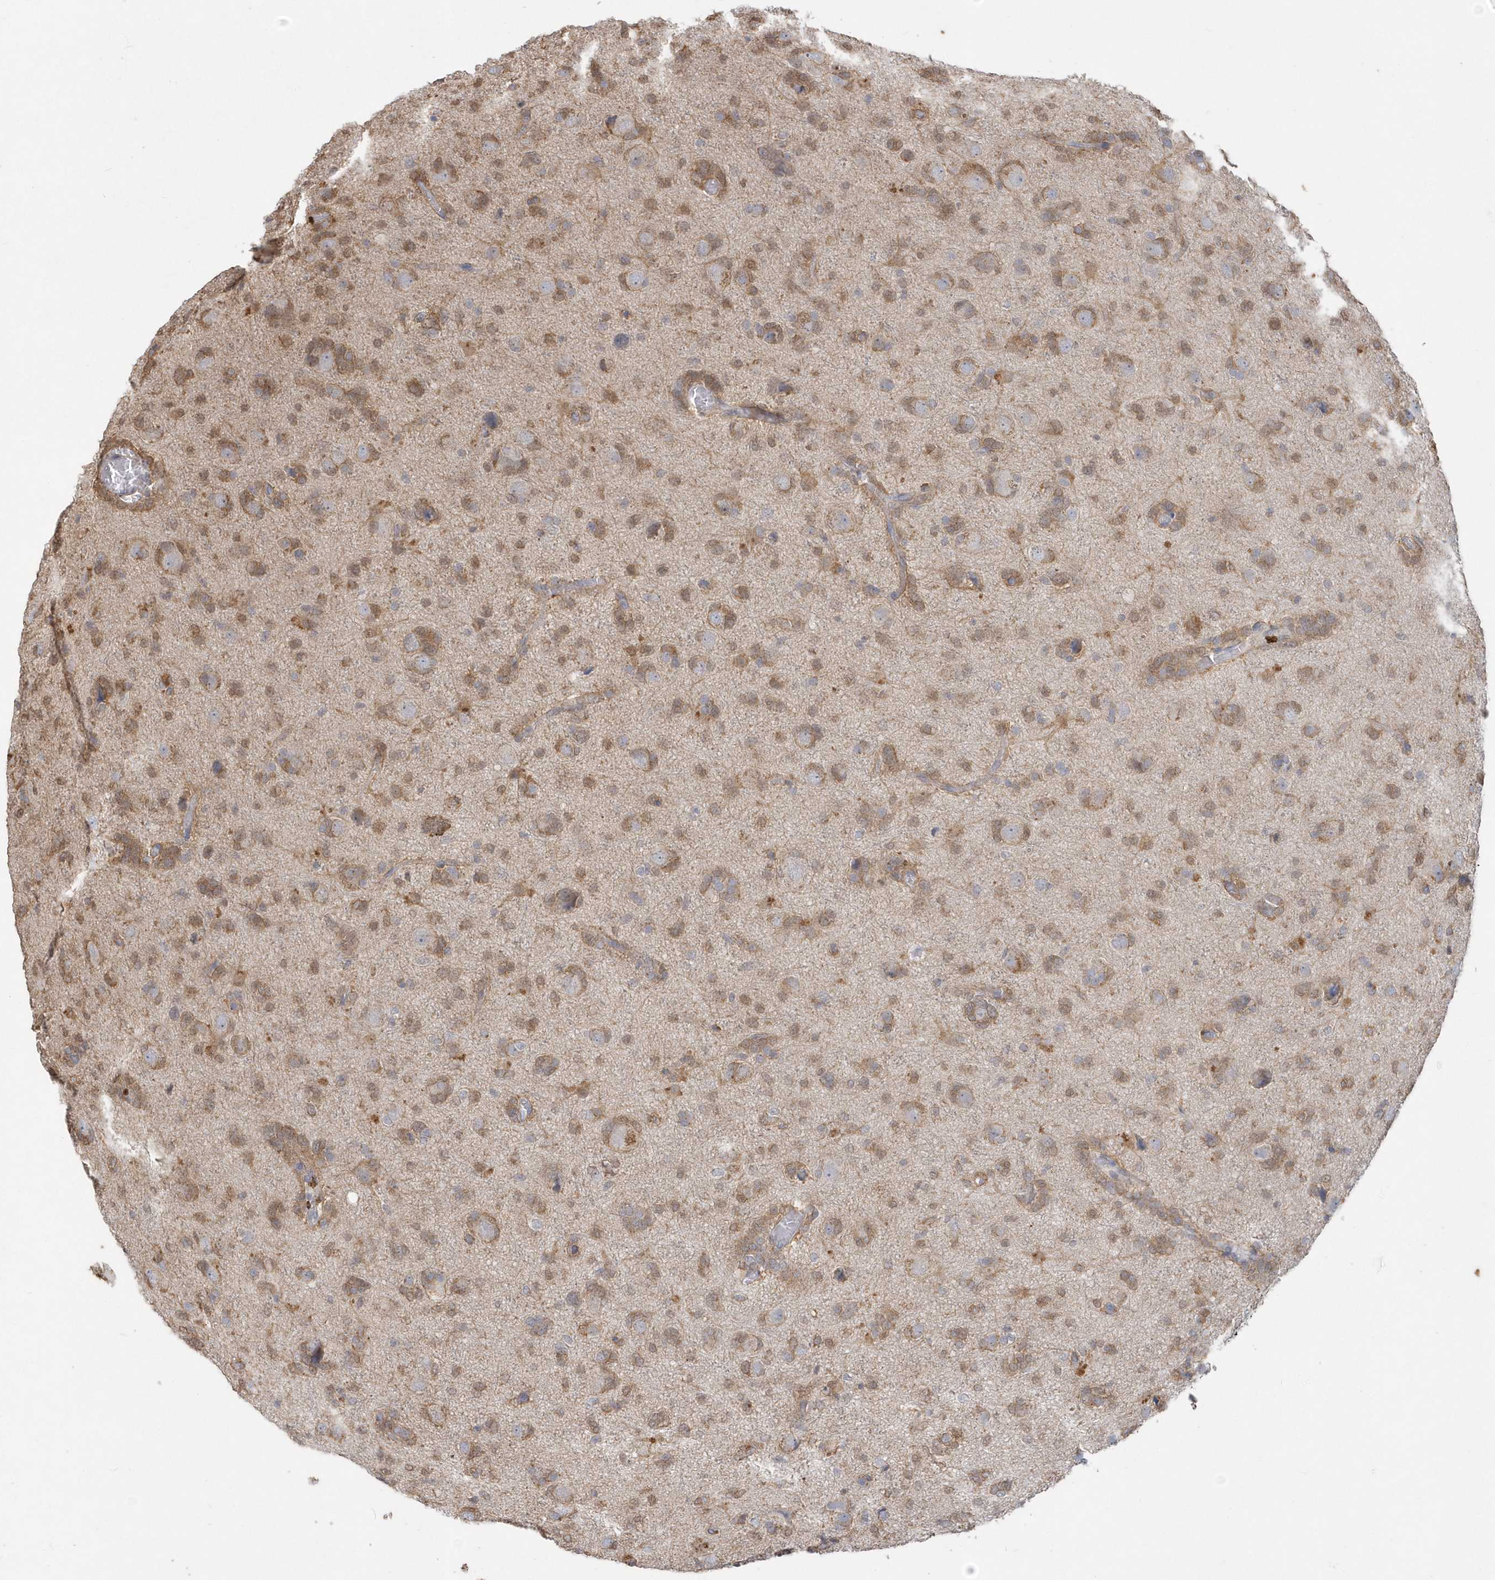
{"staining": {"intensity": "moderate", "quantity": ">75%", "location": "cytoplasmic/membranous"}, "tissue": "glioma", "cell_type": "Tumor cells", "image_type": "cancer", "snomed": [{"axis": "morphology", "description": "Glioma, malignant, High grade"}, {"axis": "topography", "description": "Brain"}], "caption": "Protein expression analysis of human glioma reveals moderate cytoplasmic/membranous staining in approximately >75% of tumor cells.", "gene": "AKR7A2", "patient": {"sex": "female", "age": 59}}